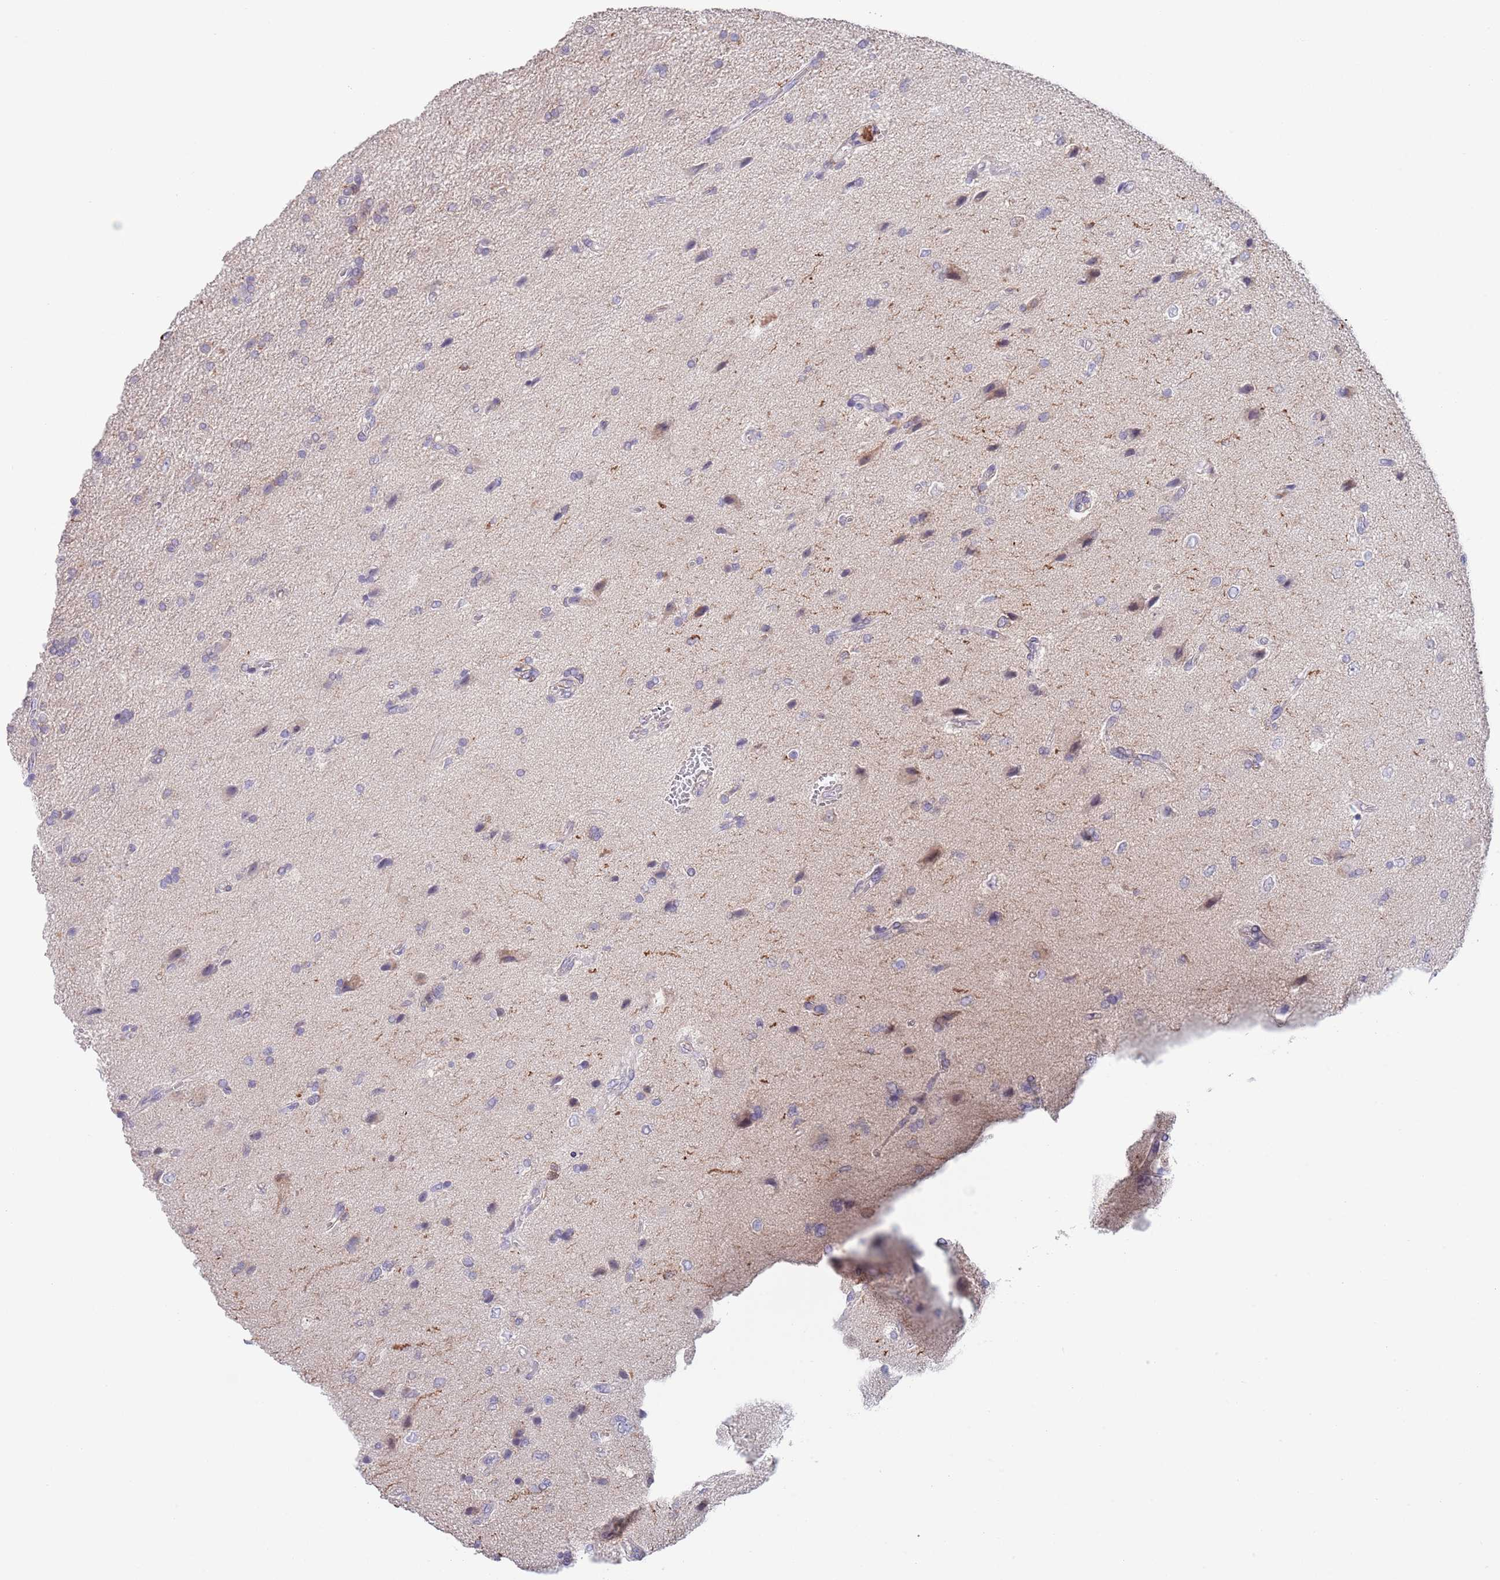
{"staining": {"intensity": "negative", "quantity": "none", "location": "none"}, "tissue": "glioma", "cell_type": "Tumor cells", "image_type": "cancer", "snomed": [{"axis": "morphology", "description": "Glioma, malignant, High grade"}, {"axis": "topography", "description": "Brain"}], "caption": "The micrograph reveals no staining of tumor cells in high-grade glioma (malignant). The staining was performed using DAB (3,3'-diaminobenzidine) to visualize the protein expression in brown, while the nuclei were stained in blue with hematoxylin (Magnification: 20x).", "gene": "RNF169", "patient": {"sex": "male", "age": 56}}